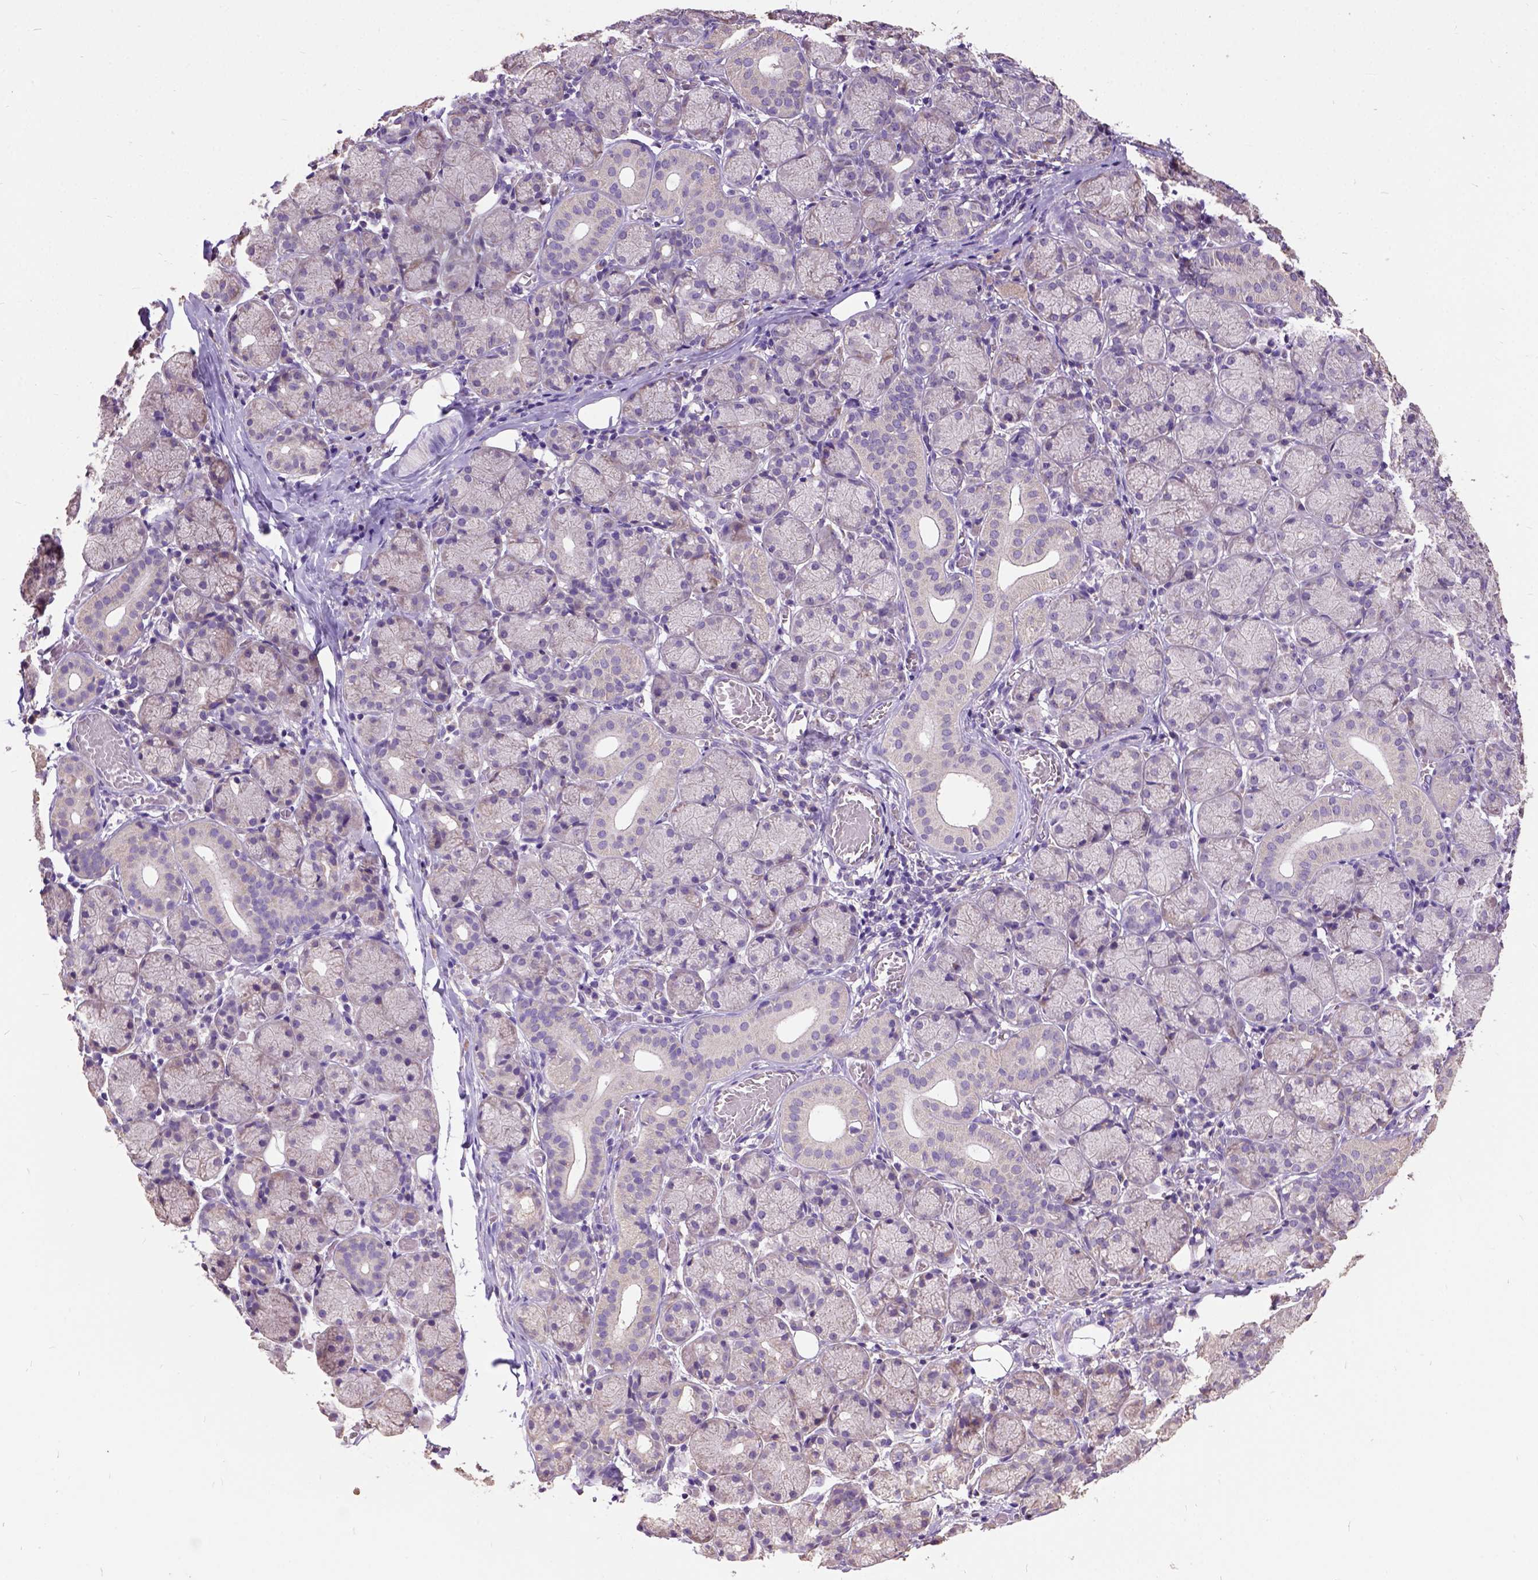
{"staining": {"intensity": "negative", "quantity": "none", "location": "none"}, "tissue": "salivary gland", "cell_type": "Glandular cells", "image_type": "normal", "snomed": [{"axis": "morphology", "description": "Normal tissue, NOS"}, {"axis": "topography", "description": "Salivary gland"}, {"axis": "topography", "description": "Peripheral nerve tissue"}], "caption": "Salivary gland stained for a protein using immunohistochemistry displays no positivity glandular cells.", "gene": "DQX1", "patient": {"sex": "female", "age": 24}}